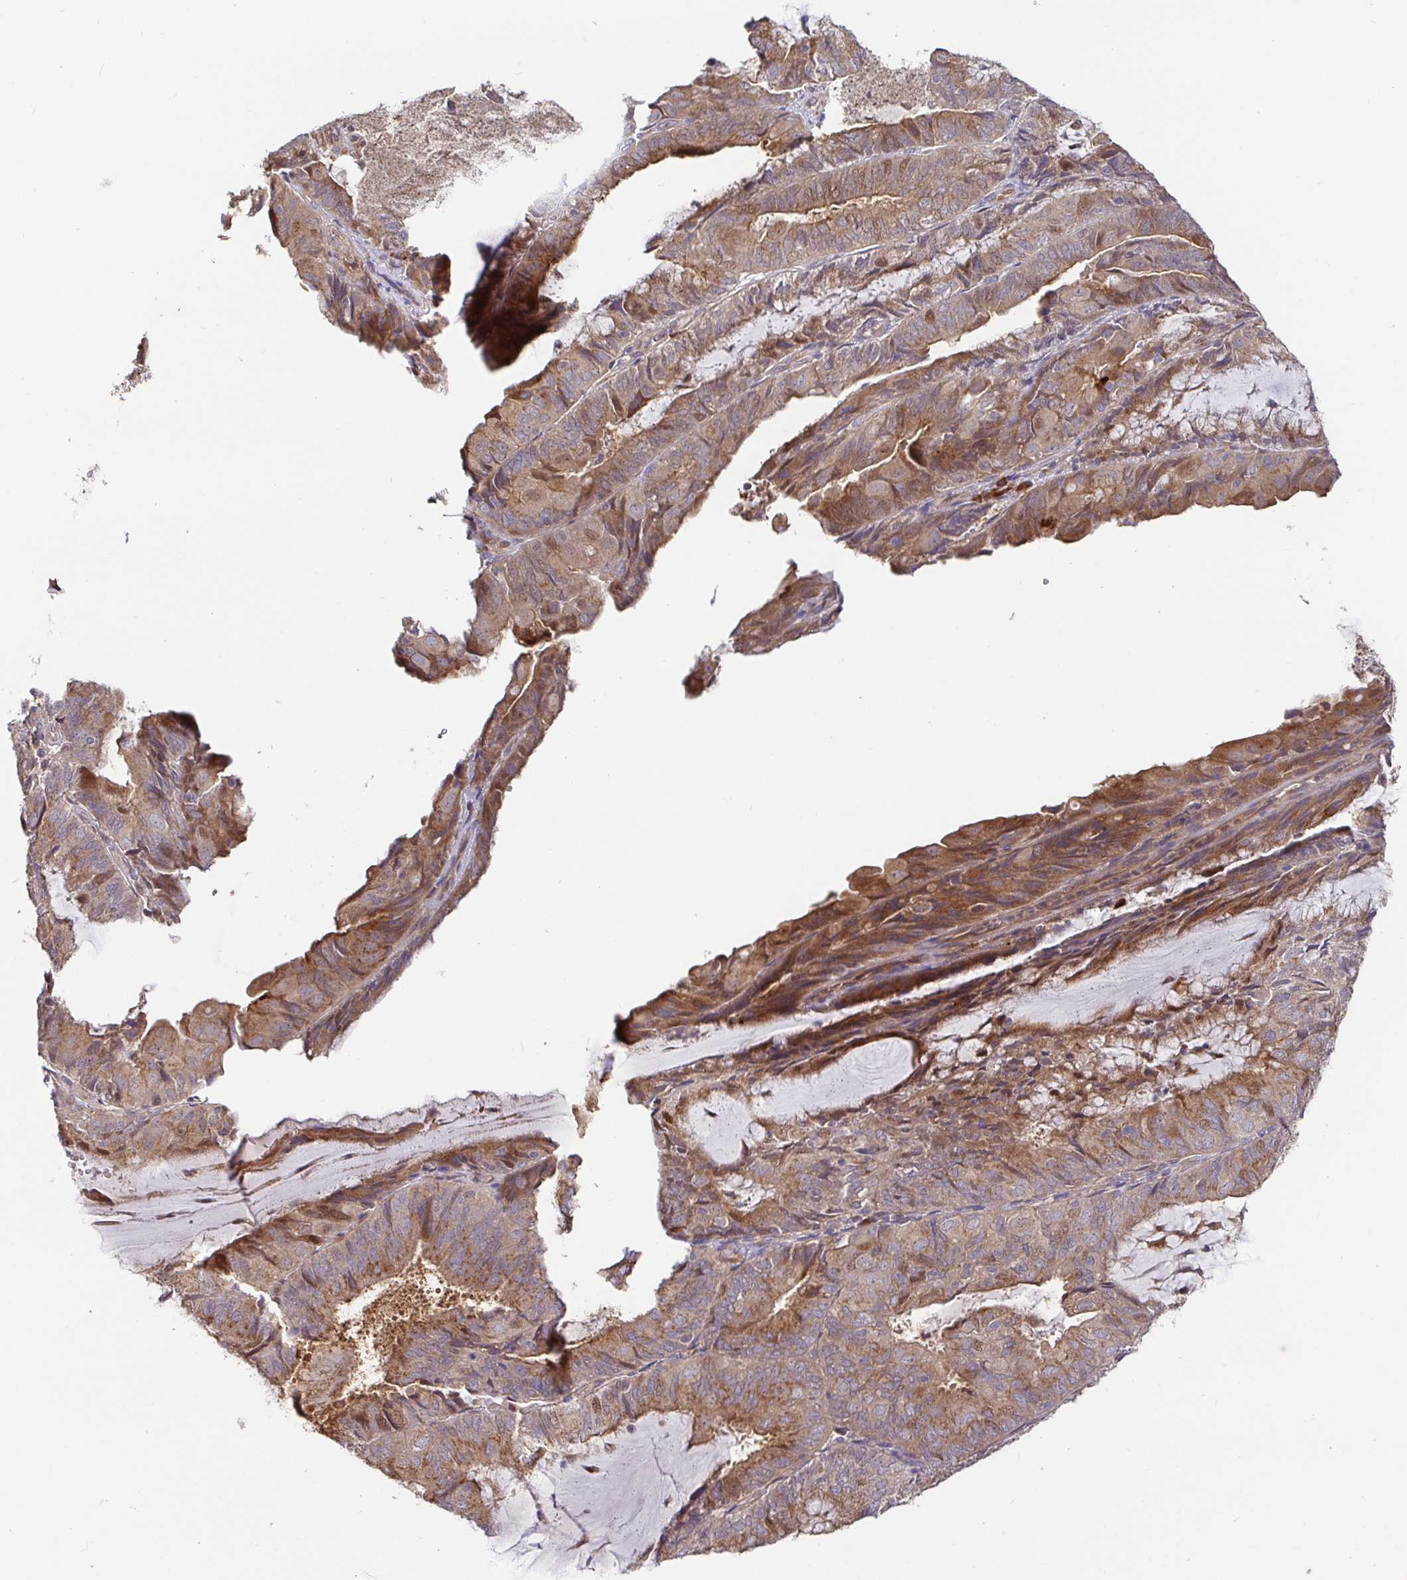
{"staining": {"intensity": "moderate", "quantity": ">75%", "location": "cytoplasmic/membranous"}, "tissue": "endometrial cancer", "cell_type": "Tumor cells", "image_type": "cancer", "snomed": [{"axis": "morphology", "description": "Adenocarcinoma, NOS"}, {"axis": "topography", "description": "Endometrium"}], "caption": "The image shows a brown stain indicating the presence of a protein in the cytoplasmic/membranous of tumor cells in adenocarcinoma (endometrial).", "gene": "ELP1", "patient": {"sex": "female", "age": 81}}